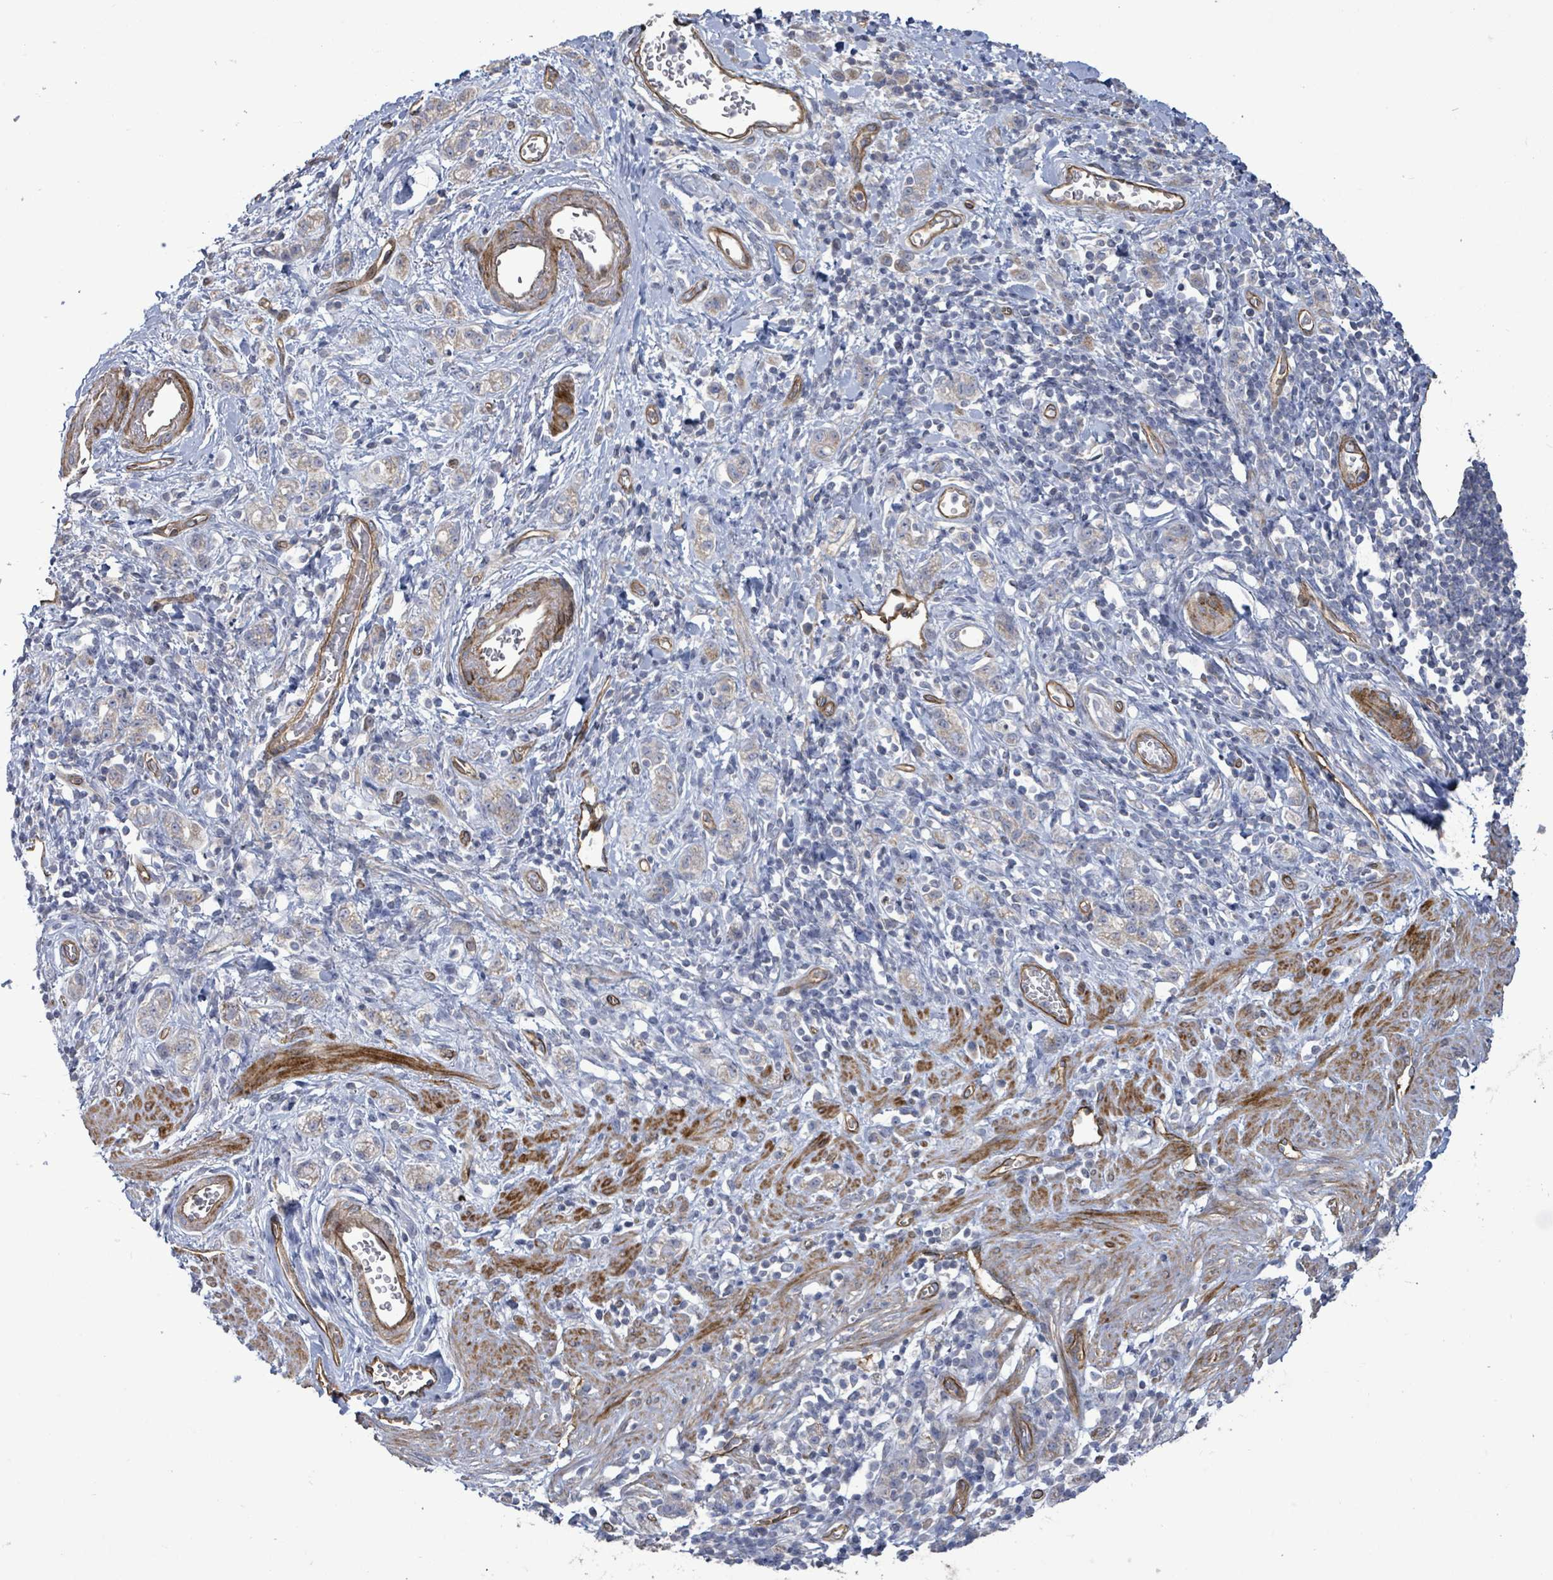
{"staining": {"intensity": "negative", "quantity": "none", "location": "none"}, "tissue": "stomach cancer", "cell_type": "Tumor cells", "image_type": "cancer", "snomed": [{"axis": "morphology", "description": "Adenocarcinoma, NOS"}, {"axis": "topography", "description": "Stomach"}], "caption": "There is no significant staining in tumor cells of stomach cancer (adenocarcinoma). (DAB (3,3'-diaminobenzidine) immunohistochemistry, high magnification).", "gene": "KANK3", "patient": {"sex": "male", "age": 77}}